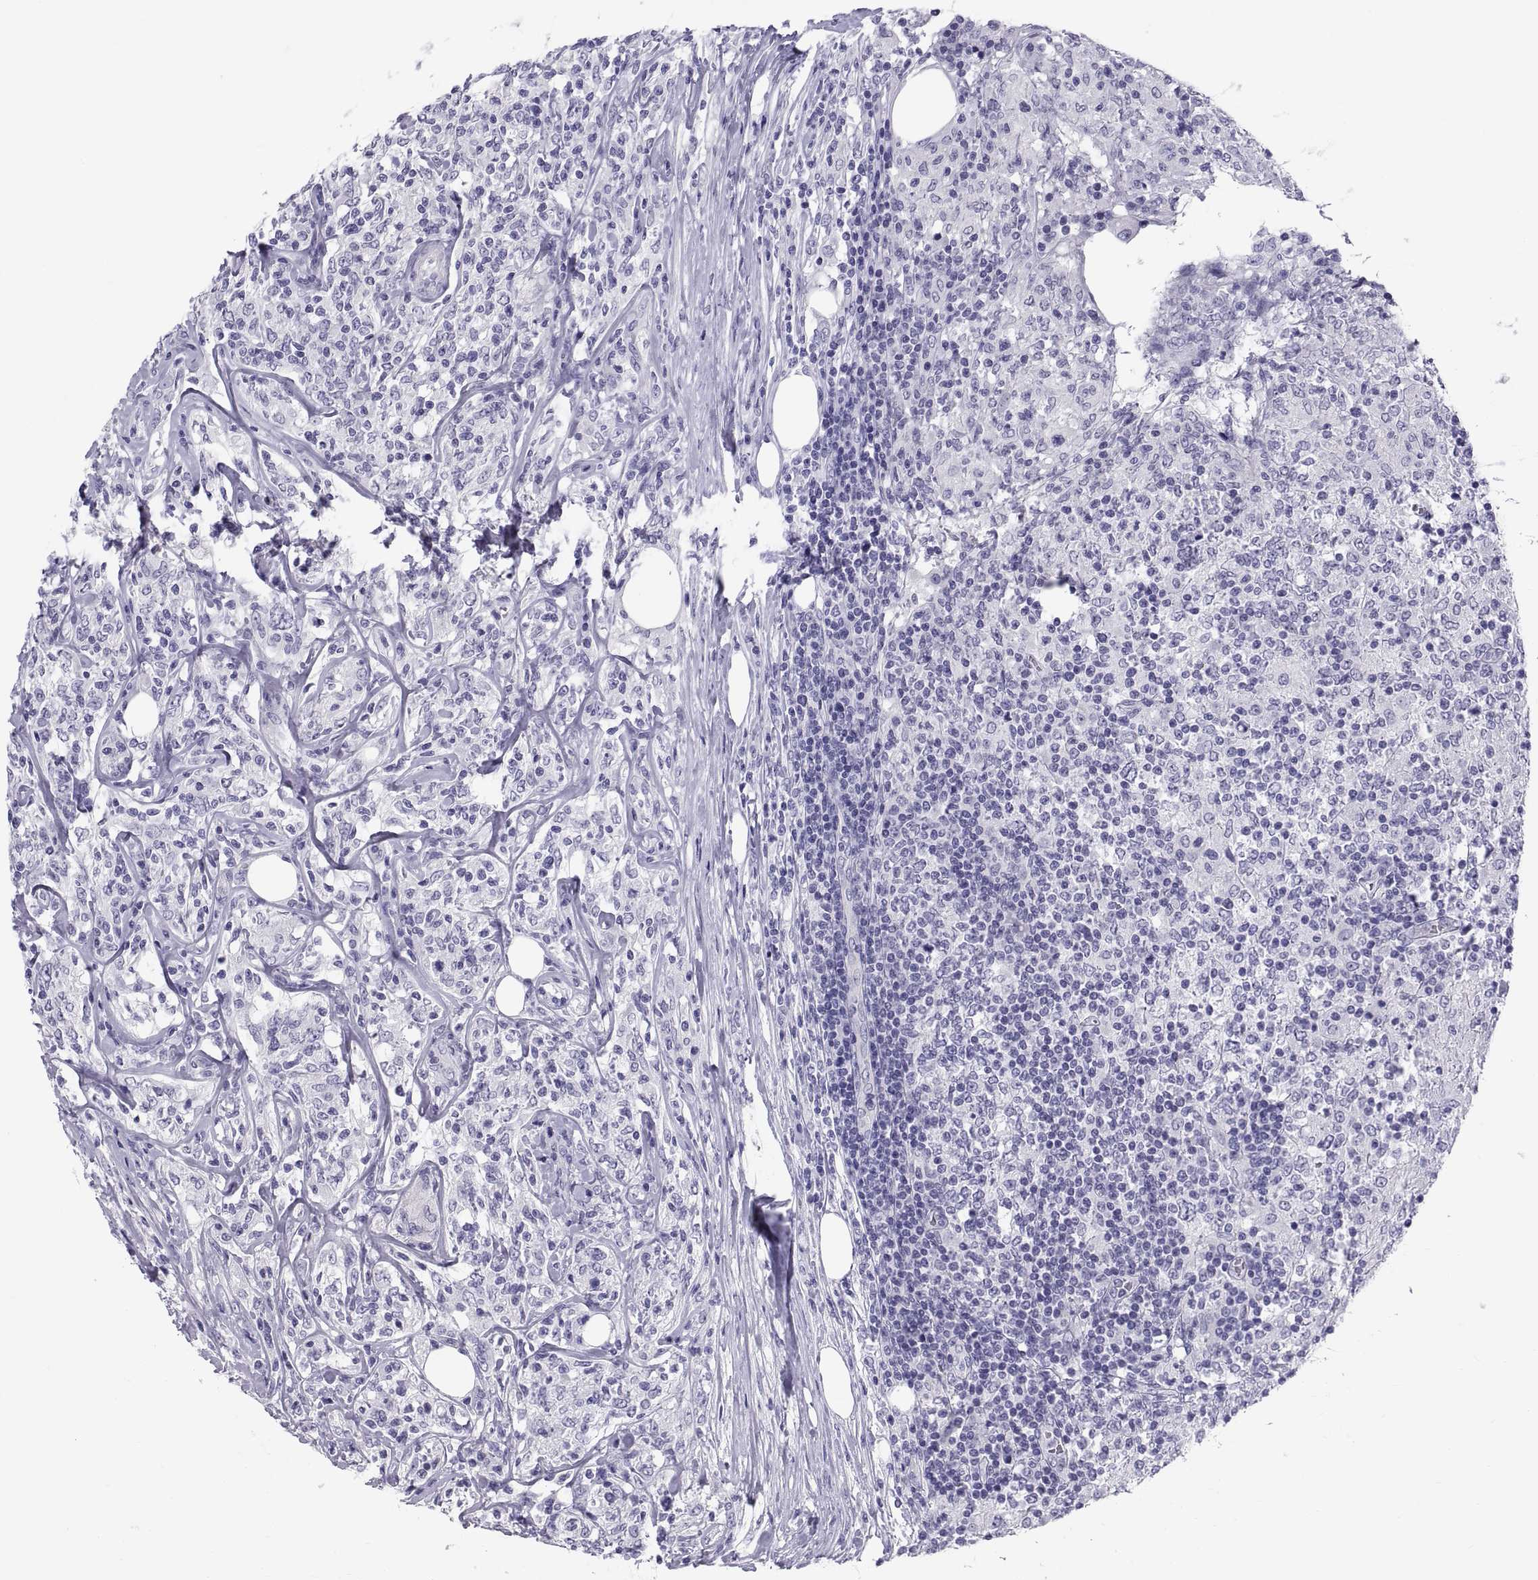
{"staining": {"intensity": "negative", "quantity": "none", "location": "none"}, "tissue": "lymphoma", "cell_type": "Tumor cells", "image_type": "cancer", "snomed": [{"axis": "morphology", "description": "Malignant lymphoma, non-Hodgkin's type, High grade"}, {"axis": "topography", "description": "Lymph node"}], "caption": "High-grade malignant lymphoma, non-Hodgkin's type was stained to show a protein in brown. There is no significant positivity in tumor cells. (DAB (3,3'-diaminobenzidine) immunohistochemistry, high magnification).", "gene": "RNASE12", "patient": {"sex": "female", "age": 84}}